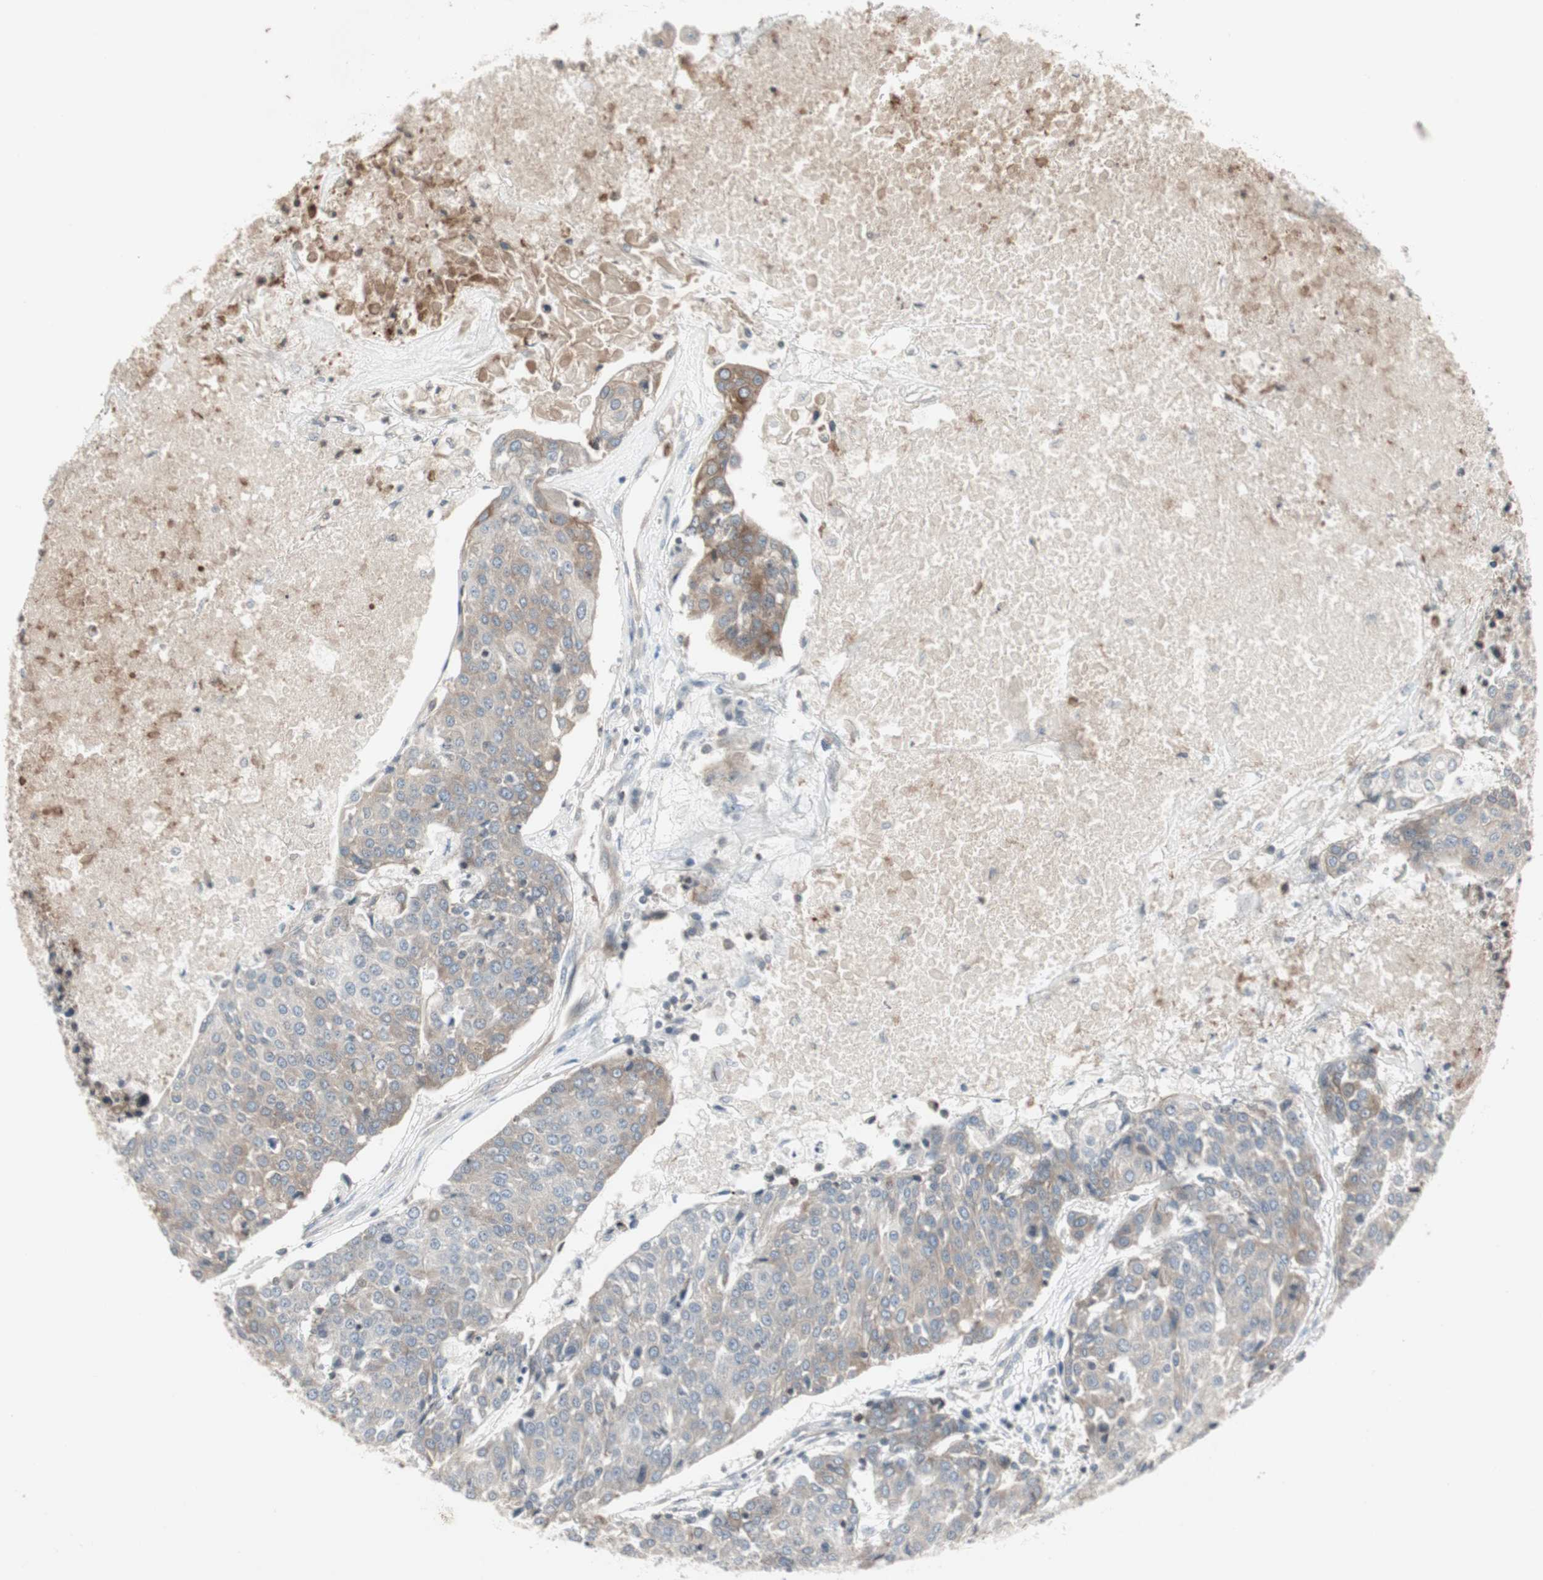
{"staining": {"intensity": "weak", "quantity": ">75%", "location": "cytoplasmic/membranous"}, "tissue": "urothelial cancer", "cell_type": "Tumor cells", "image_type": "cancer", "snomed": [{"axis": "morphology", "description": "Urothelial carcinoma, High grade"}, {"axis": "topography", "description": "Urinary bladder"}], "caption": "About >75% of tumor cells in urothelial cancer exhibit weak cytoplasmic/membranous protein staining as visualized by brown immunohistochemical staining.", "gene": "ARHGEF1", "patient": {"sex": "female", "age": 85}}